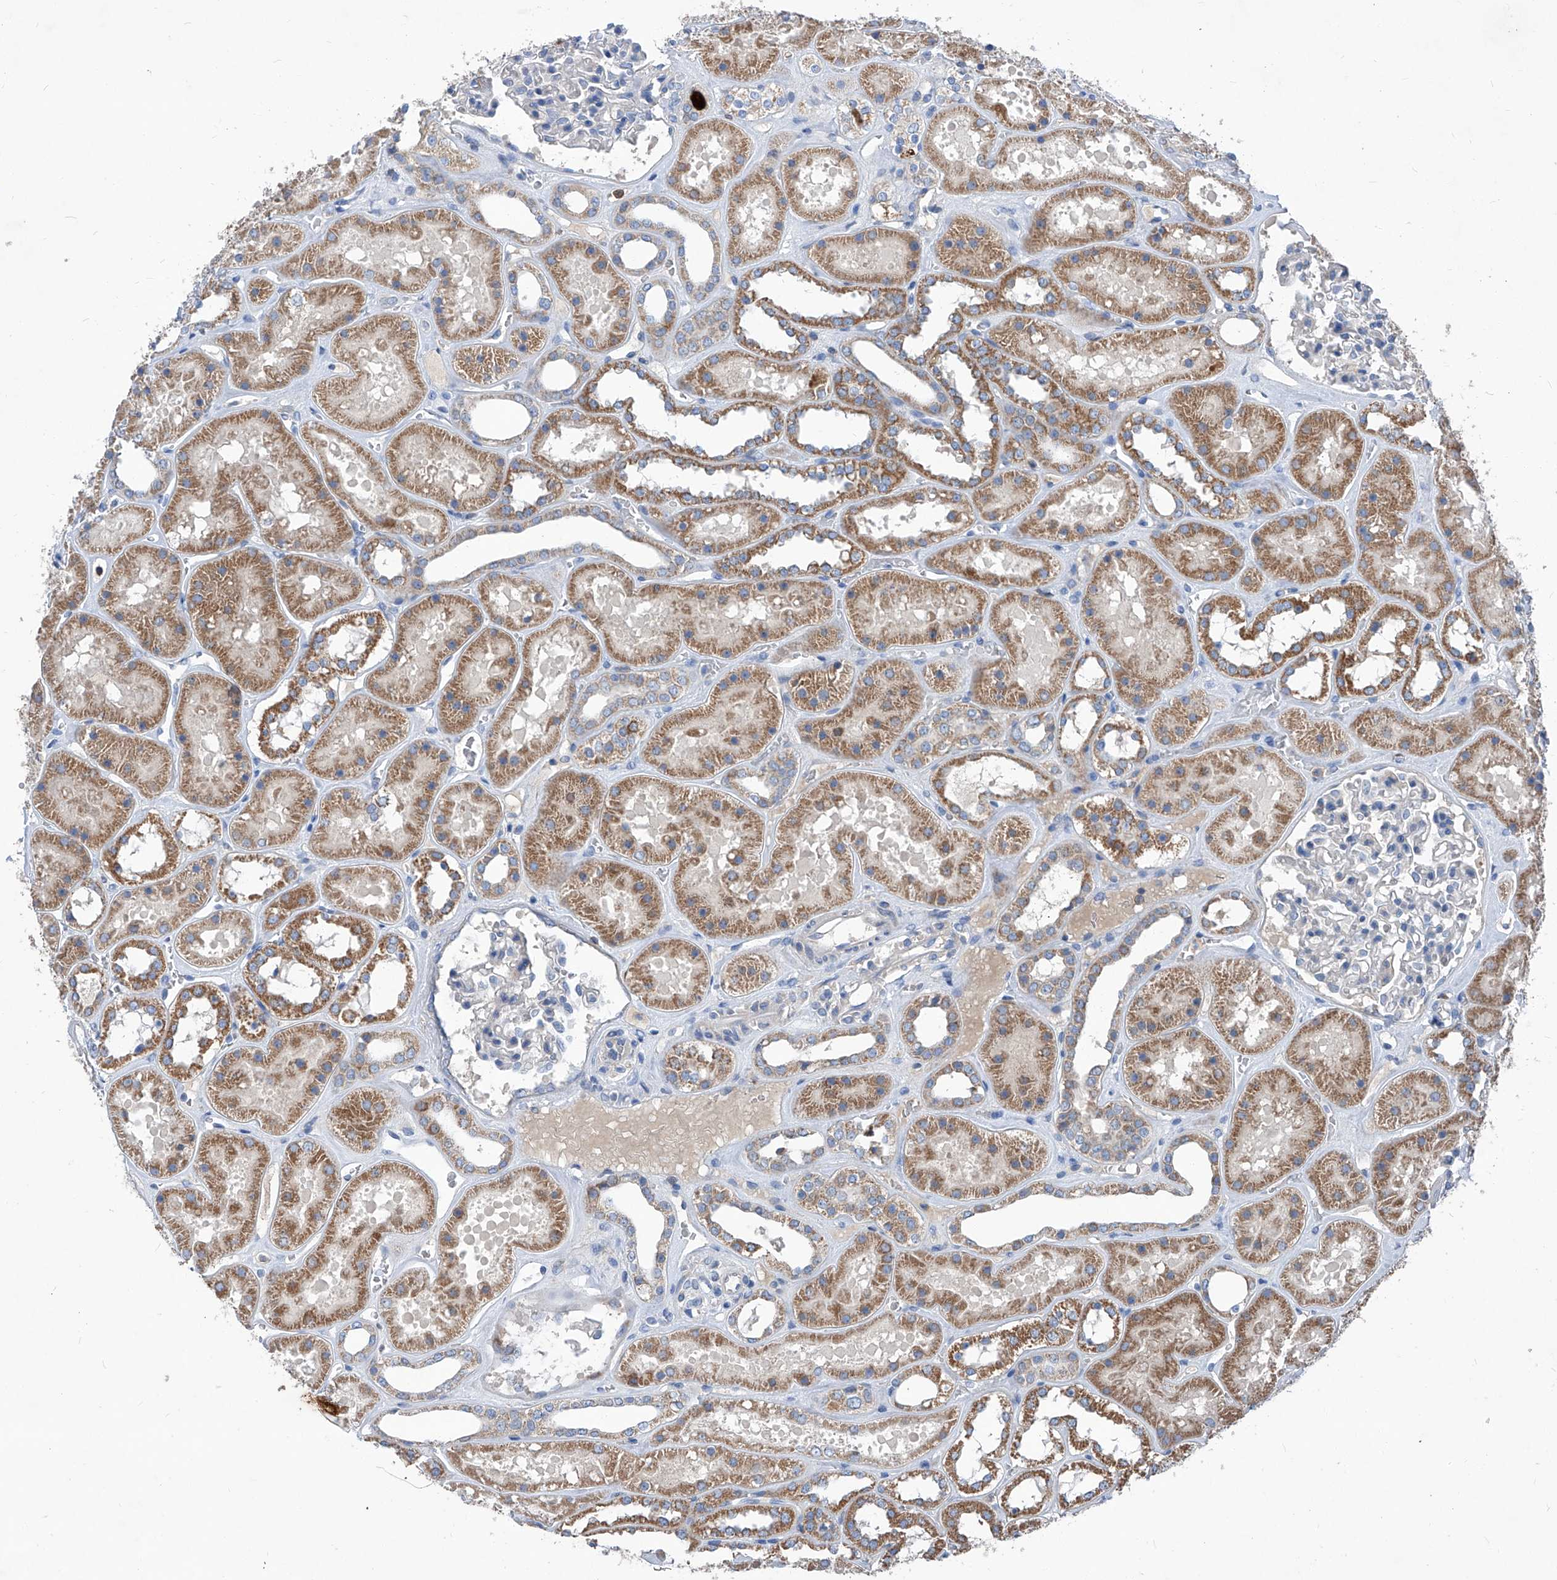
{"staining": {"intensity": "weak", "quantity": "<25%", "location": "cytoplasmic/membranous"}, "tissue": "kidney", "cell_type": "Cells in glomeruli", "image_type": "normal", "snomed": [{"axis": "morphology", "description": "Normal tissue, NOS"}, {"axis": "topography", "description": "Kidney"}], "caption": "DAB immunohistochemical staining of unremarkable human kidney reveals no significant staining in cells in glomeruli.", "gene": "EPHA8", "patient": {"sex": "female", "age": 41}}